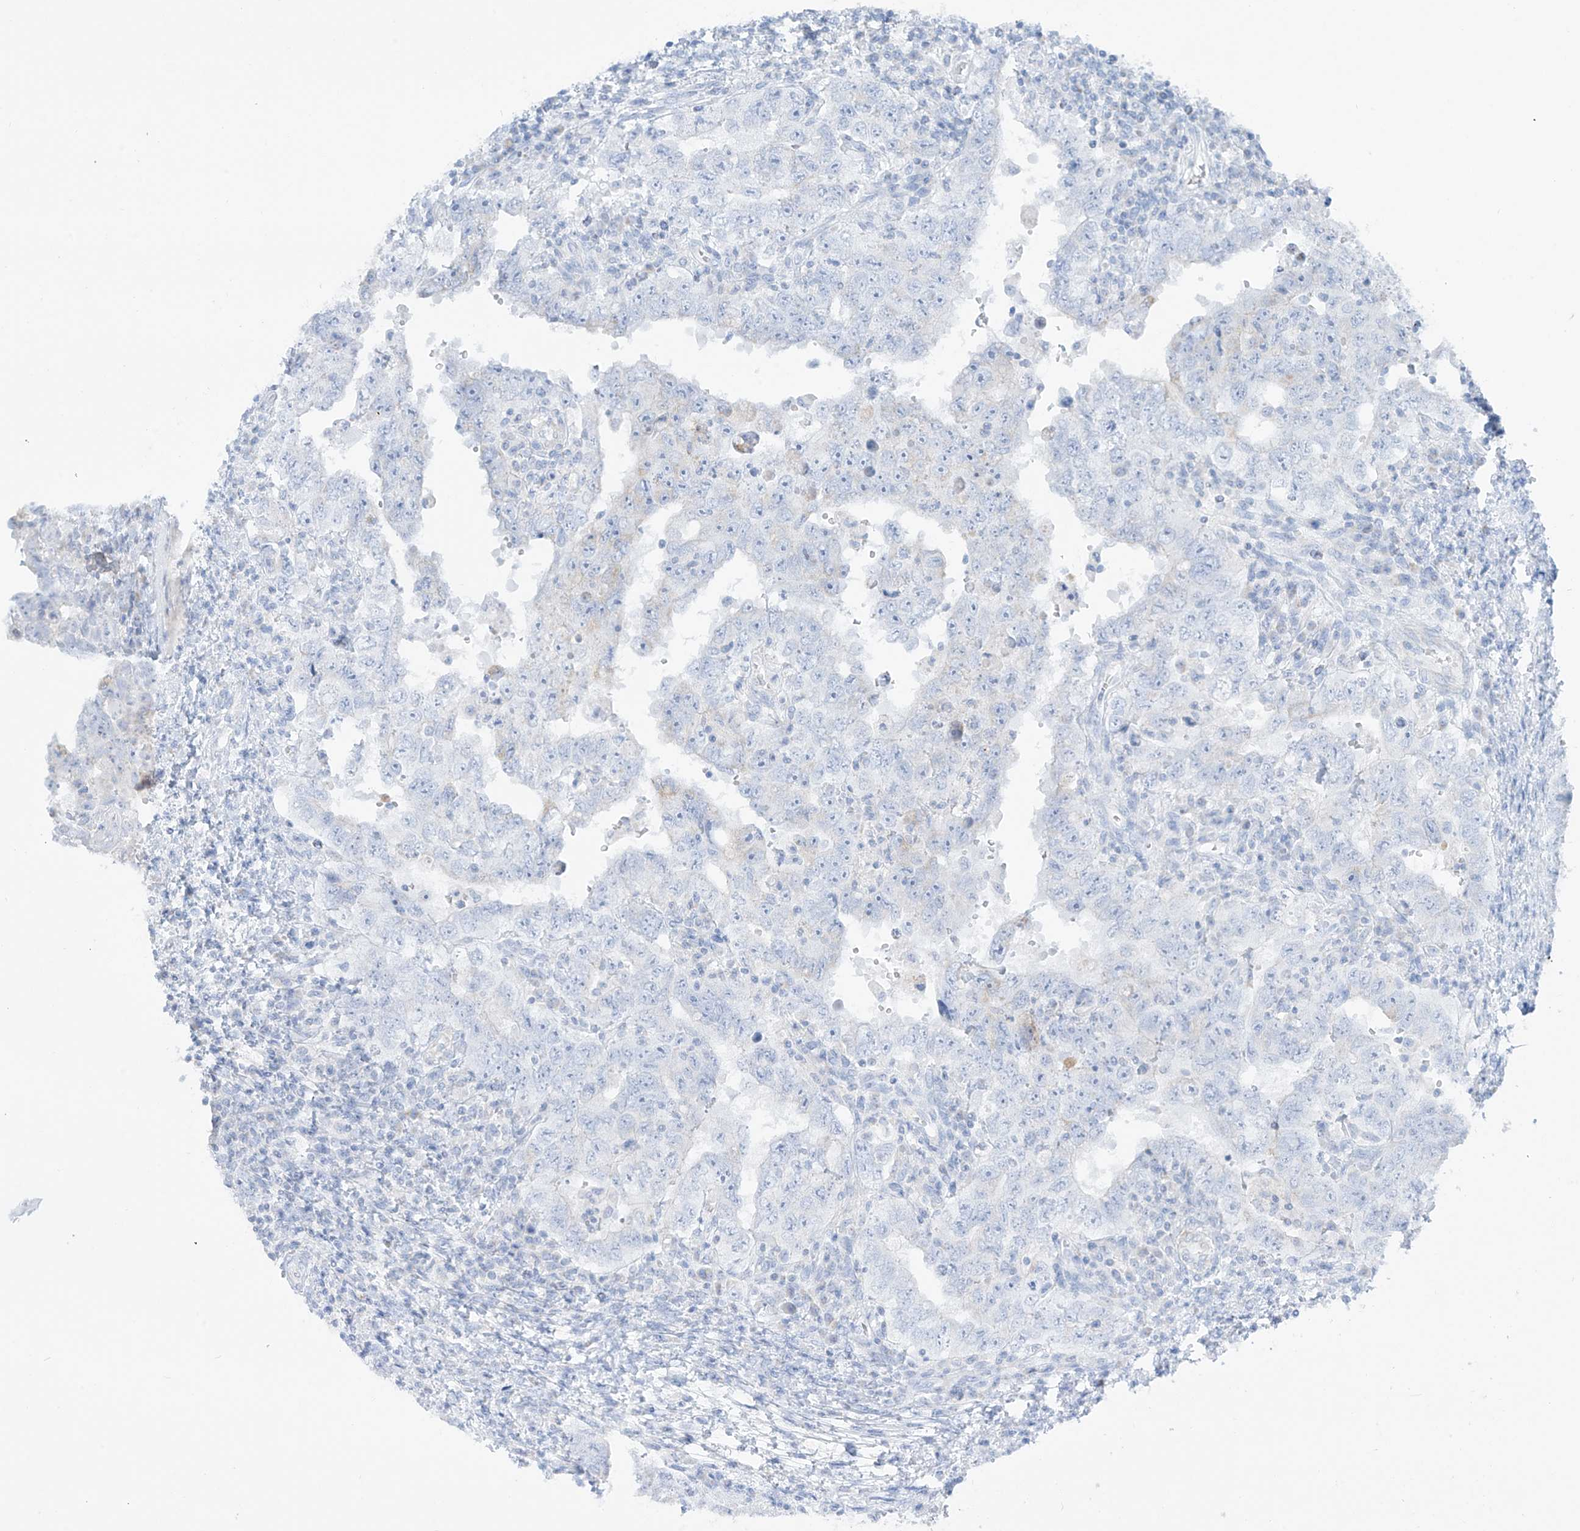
{"staining": {"intensity": "negative", "quantity": "none", "location": "none"}, "tissue": "testis cancer", "cell_type": "Tumor cells", "image_type": "cancer", "snomed": [{"axis": "morphology", "description": "Carcinoma, Embryonal, NOS"}, {"axis": "topography", "description": "Testis"}], "caption": "A high-resolution histopathology image shows immunohistochemistry staining of testis cancer, which reveals no significant staining in tumor cells. The staining was performed using DAB (3,3'-diaminobenzidine) to visualize the protein expression in brown, while the nuclei were stained in blue with hematoxylin (Magnification: 20x).", "gene": "SLC26A3", "patient": {"sex": "male", "age": 26}}